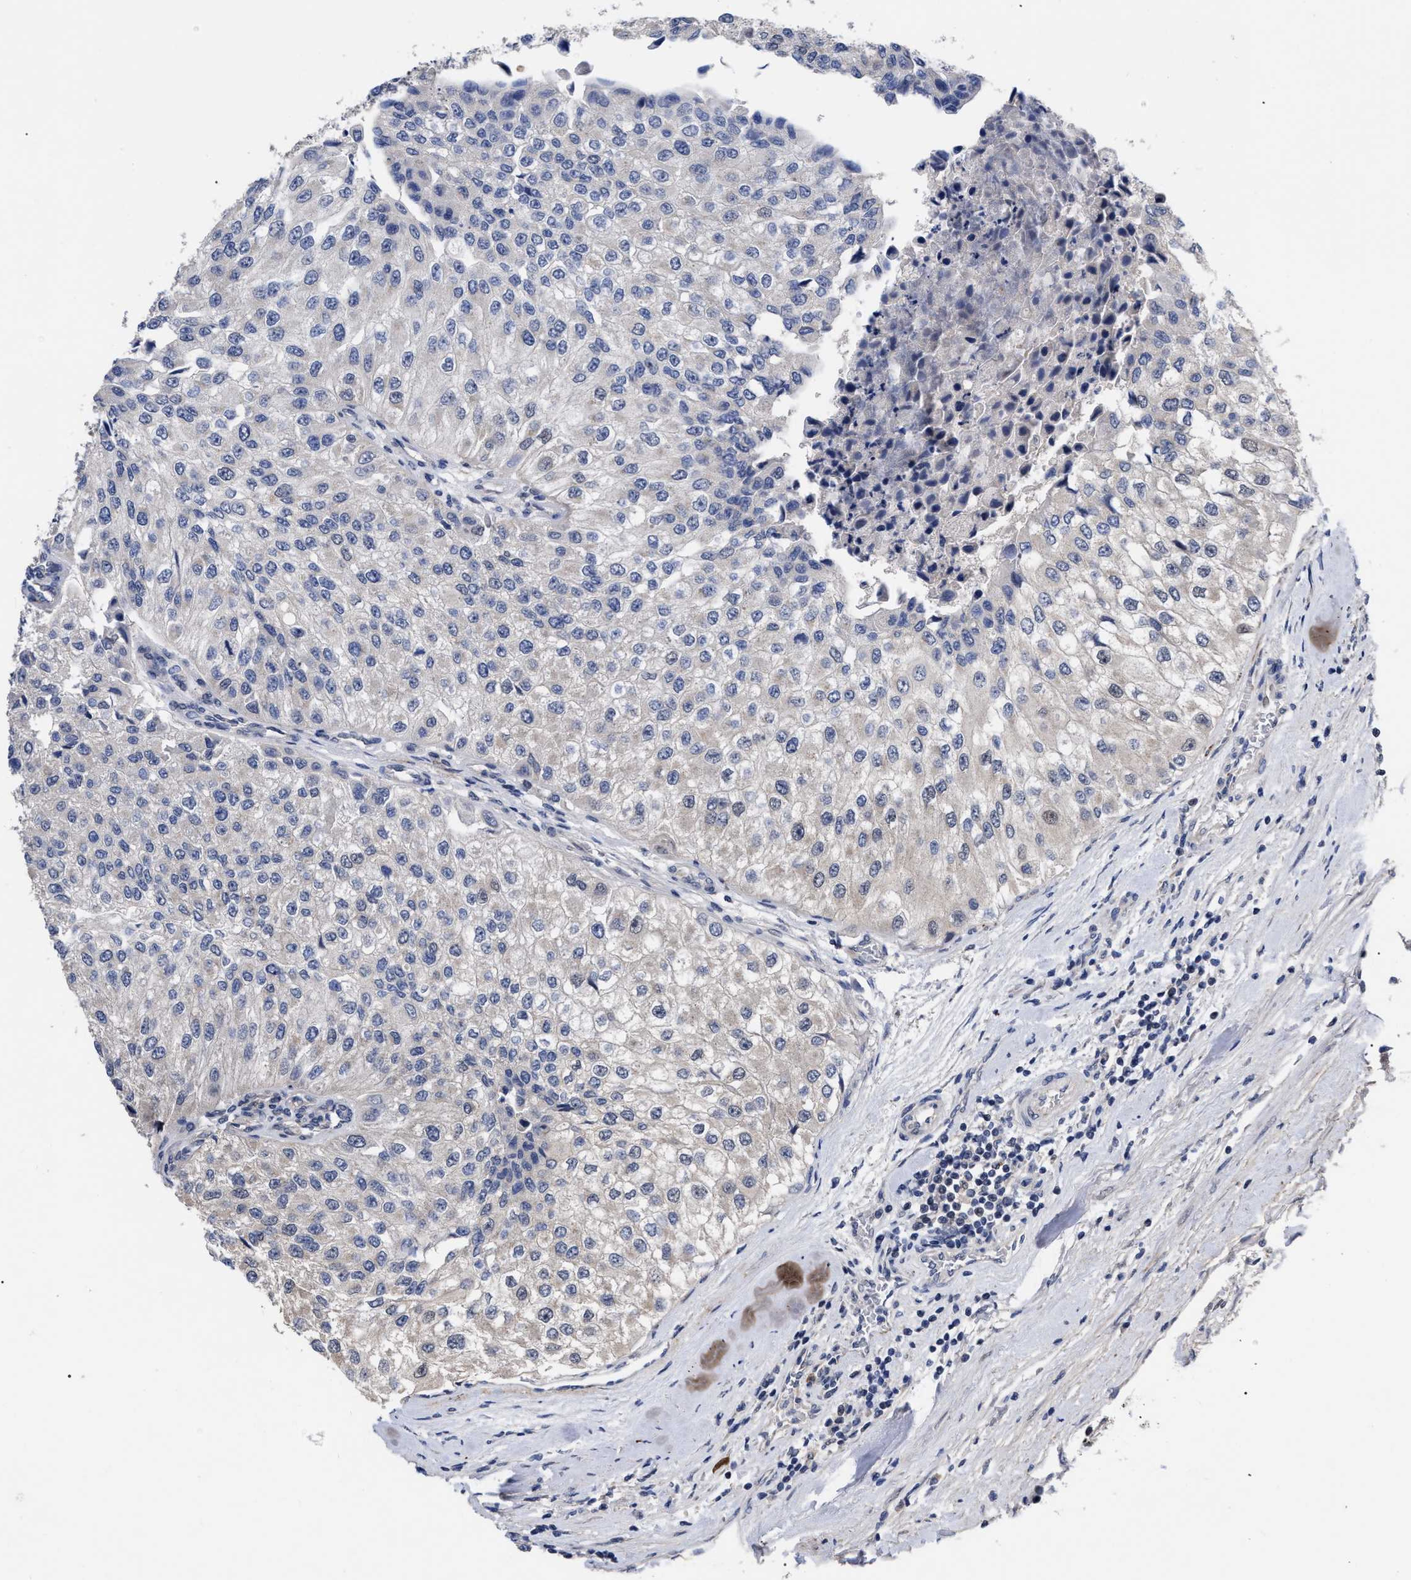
{"staining": {"intensity": "negative", "quantity": "none", "location": "none"}, "tissue": "urothelial cancer", "cell_type": "Tumor cells", "image_type": "cancer", "snomed": [{"axis": "morphology", "description": "Urothelial carcinoma, High grade"}, {"axis": "topography", "description": "Kidney"}, {"axis": "topography", "description": "Urinary bladder"}], "caption": "Immunohistochemistry of human urothelial carcinoma (high-grade) exhibits no staining in tumor cells.", "gene": "CCN5", "patient": {"sex": "male", "age": 77}}